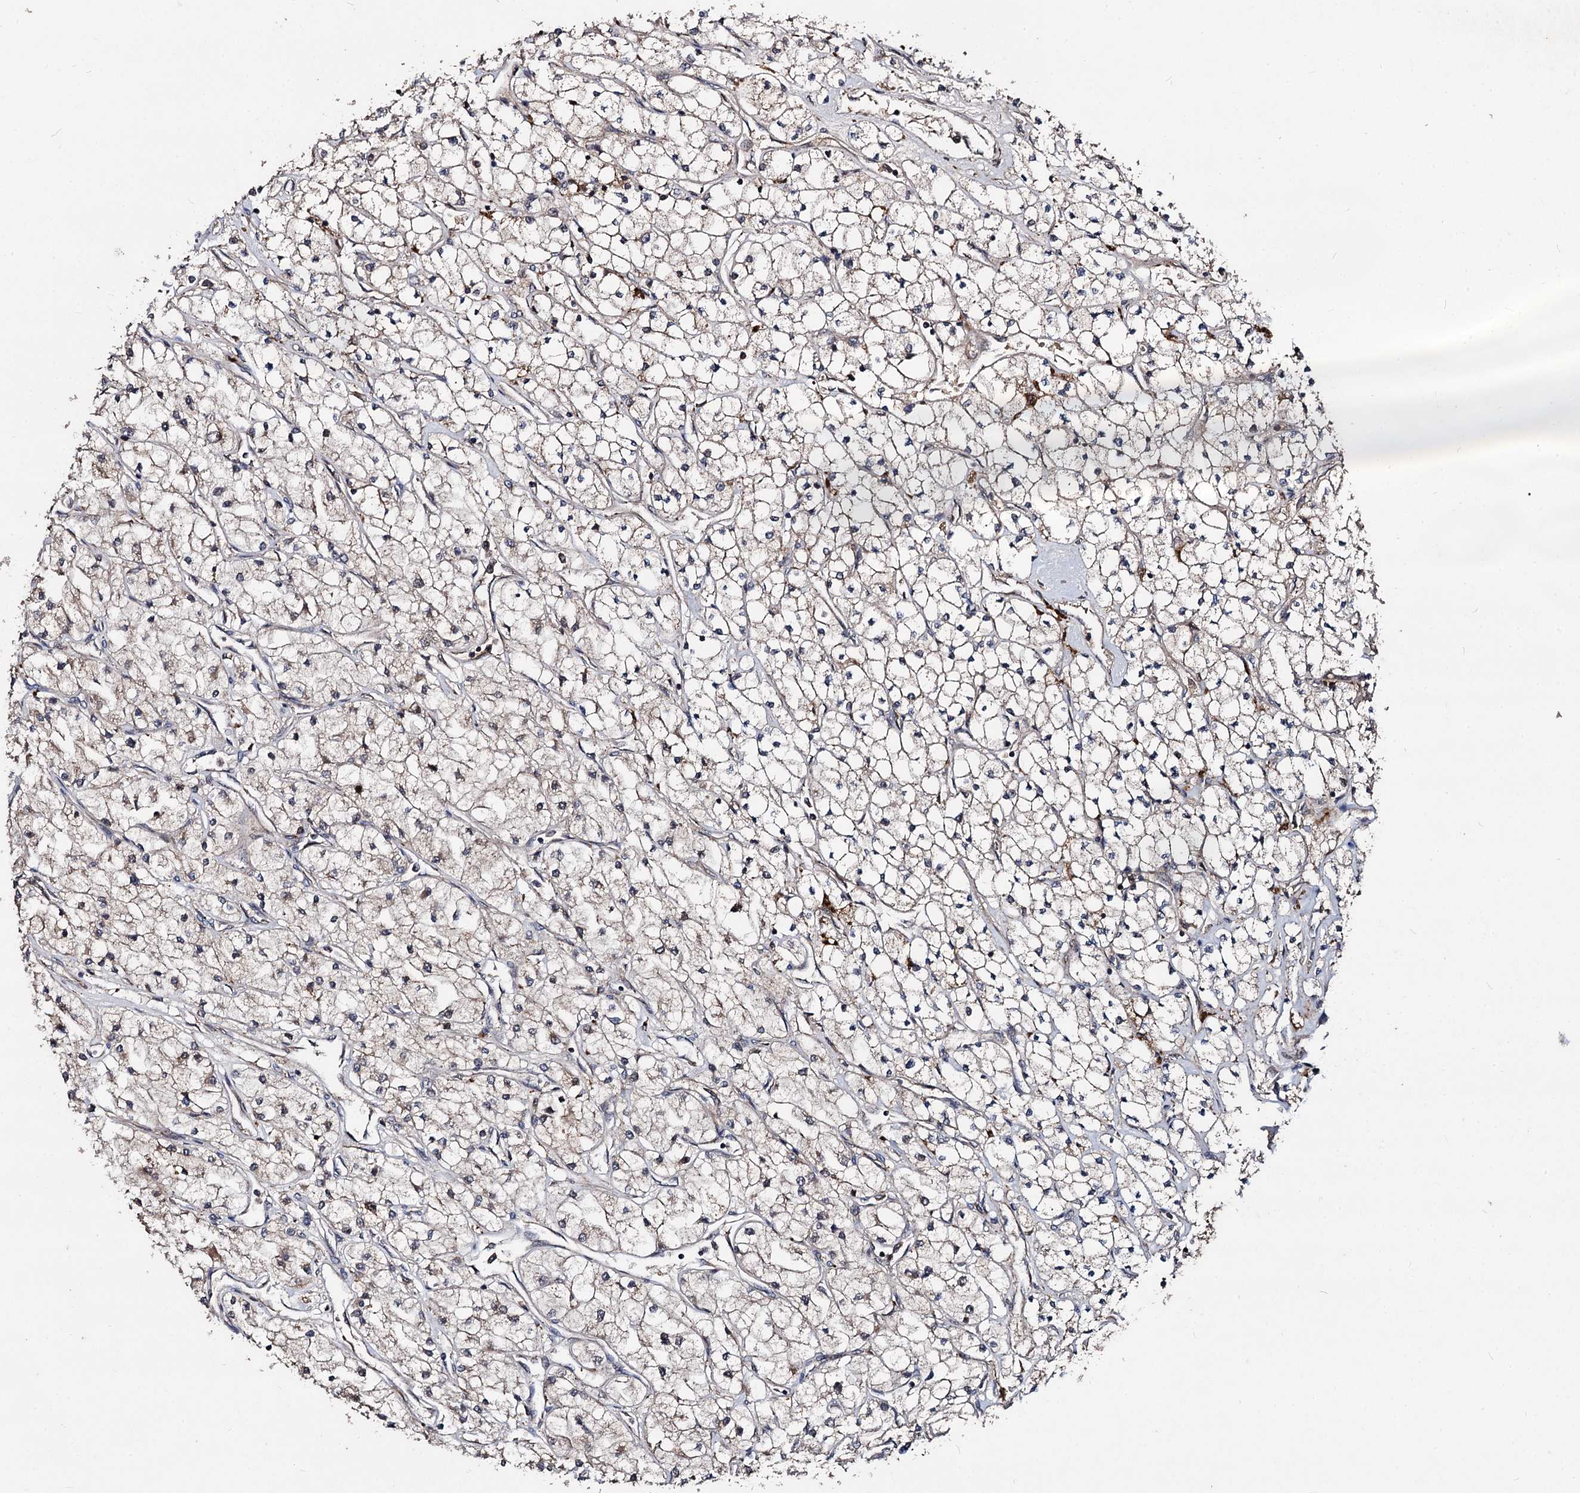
{"staining": {"intensity": "weak", "quantity": ">75%", "location": "cytoplasmic/membranous"}, "tissue": "renal cancer", "cell_type": "Tumor cells", "image_type": "cancer", "snomed": [{"axis": "morphology", "description": "Adenocarcinoma, NOS"}, {"axis": "topography", "description": "Kidney"}], "caption": "This is an image of immunohistochemistry staining of renal cancer (adenocarcinoma), which shows weak positivity in the cytoplasmic/membranous of tumor cells.", "gene": "BCL2L2", "patient": {"sex": "male", "age": 80}}